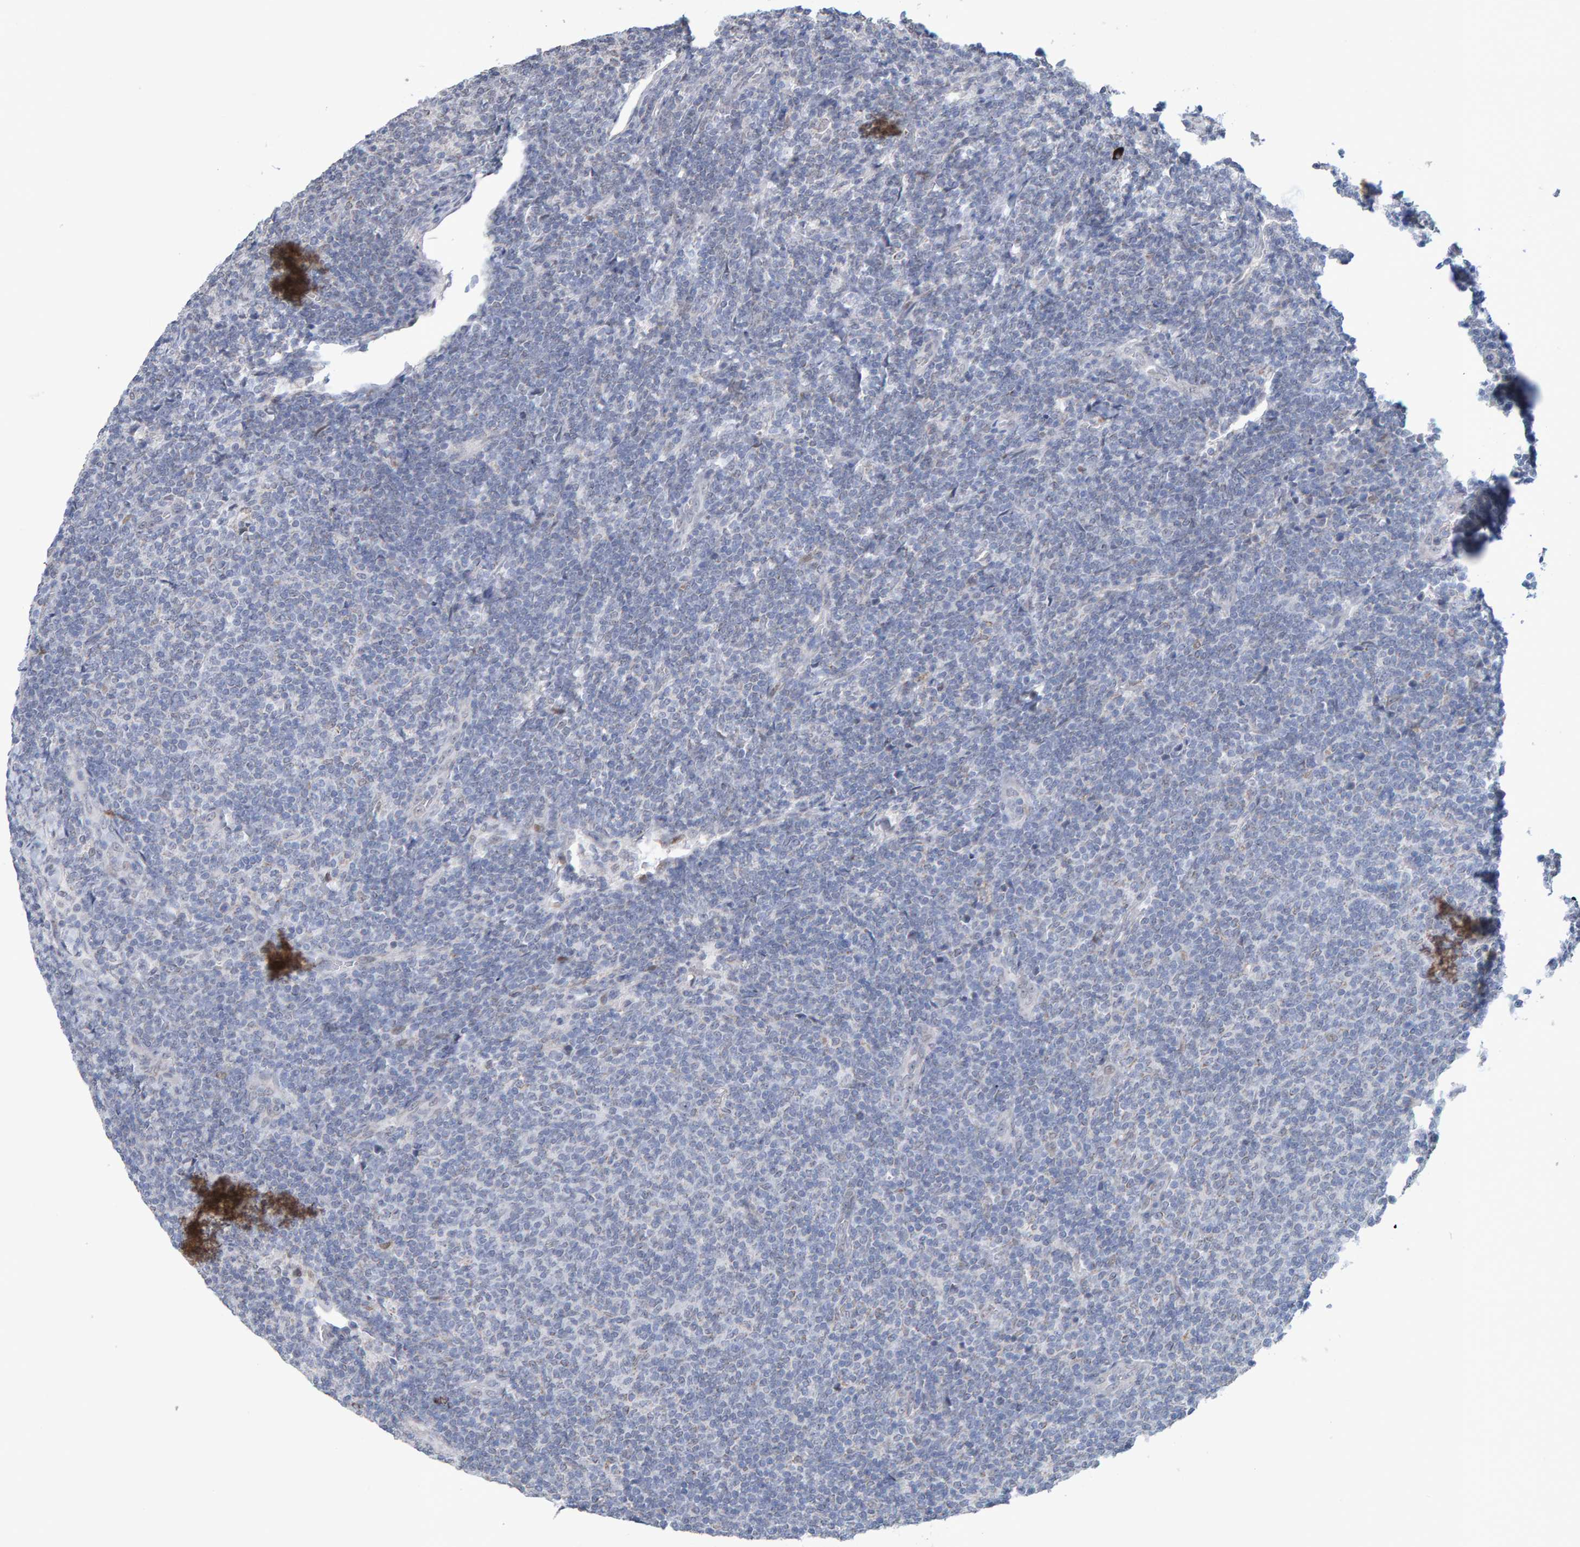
{"staining": {"intensity": "negative", "quantity": "none", "location": "none"}, "tissue": "lymphoma", "cell_type": "Tumor cells", "image_type": "cancer", "snomed": [{"axis": "morphology", "description": "Malignant lymphoma, non-Hodgkin's type, Low grade"}, {"axis": "topography", "description": "Lymph node"}], "caption": "Protein analysis of malignant lymphoma, non-Hodgkin's type (low-grade) demonstrates no significant staining in tumor cells.", "gene": "USP43", "patient": {"sex": "male", "age": 66}}